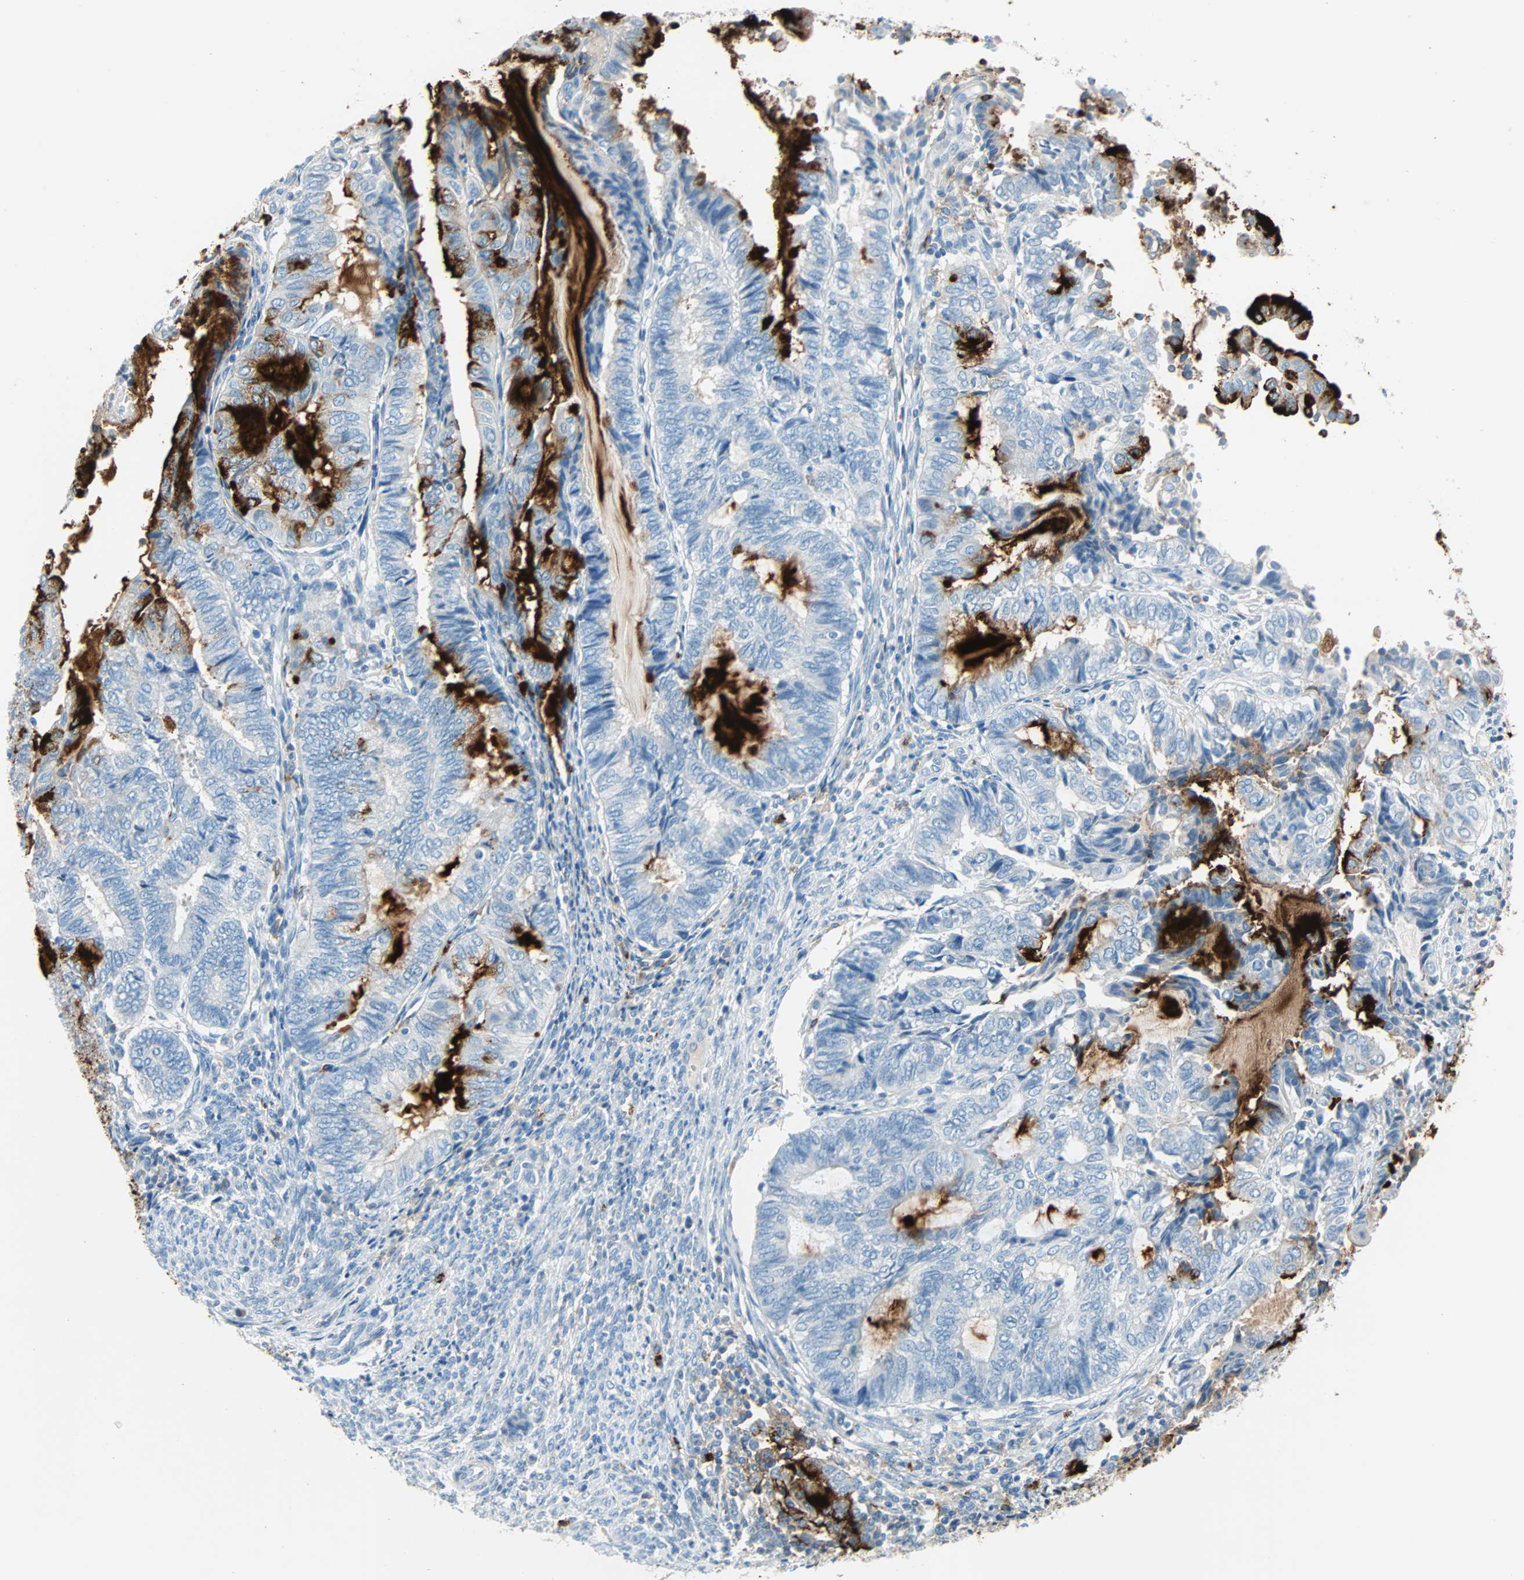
{"staining": {"intensity": "strong", "quantity": "<25%", "location": "cytoplasmic/membranous"}, "tissue": "endometrial cancer", "cell_type": "Tumor cells", "image_type": "cancer", "snomed": [{"axis": "morphology", "description": "Adenocarcinoma, NOS"}, {"axis": "topography", "description": "Uterus"}, {"axis": "topography", "description": "Endometrium"}], "caption": "Endometrial cancer (adenocarcinoma) stained with immunohistochemistry shows strong cytoplasmic/membranous staining in about <25% of tumor cells. (brown staining indicates protein expression, while blue staining denotes nuclei).", "gene": "CLEC4A", "patient": {"sex": "female", "age": 70}}